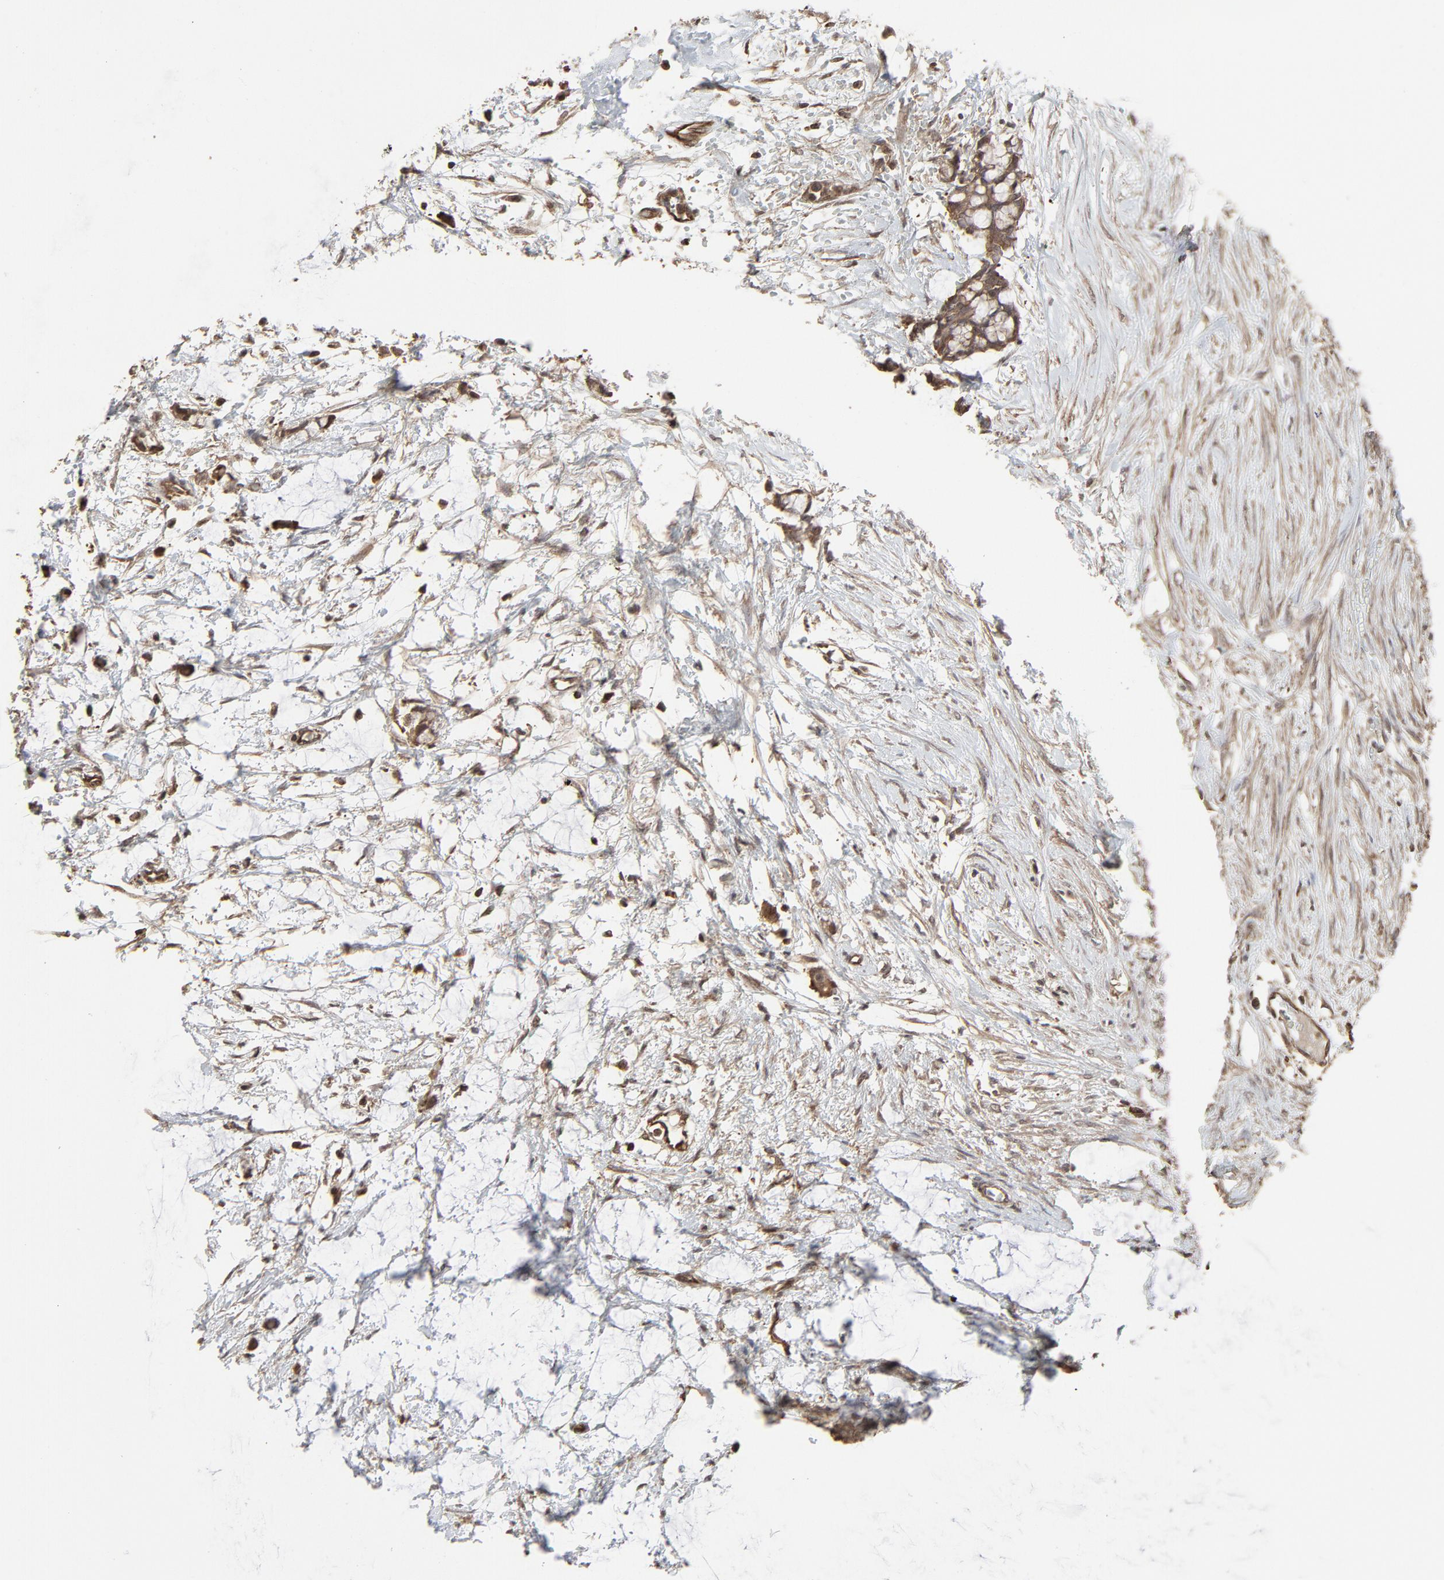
{"staining": {"intensity": "moderate", "quantity": ">75%", "location": "cytoplasmic/membranous"}, "tissue": "colorectal cancer", "cell_type": "Tumor cells", "image_type": "cancer", "snomed": [{"axis": "morphology", "description": "Normal tissue, NOS"}, {"axis": "morphology", "description": "Adenocarcinoma, NOS"}, {"axis": "topography", "description": "Colon"}, {"axis": "topography", "description": "Peripheral nerve tissue"}], "caption": "Colorectal adenocarcinoma stained with a brown dye shows moderate cytoplasmic/membranous positive positivity in about >75% of tumor cells.", "gene": "PPP2CA", "patient": {"sex": "male", "age": 14}}